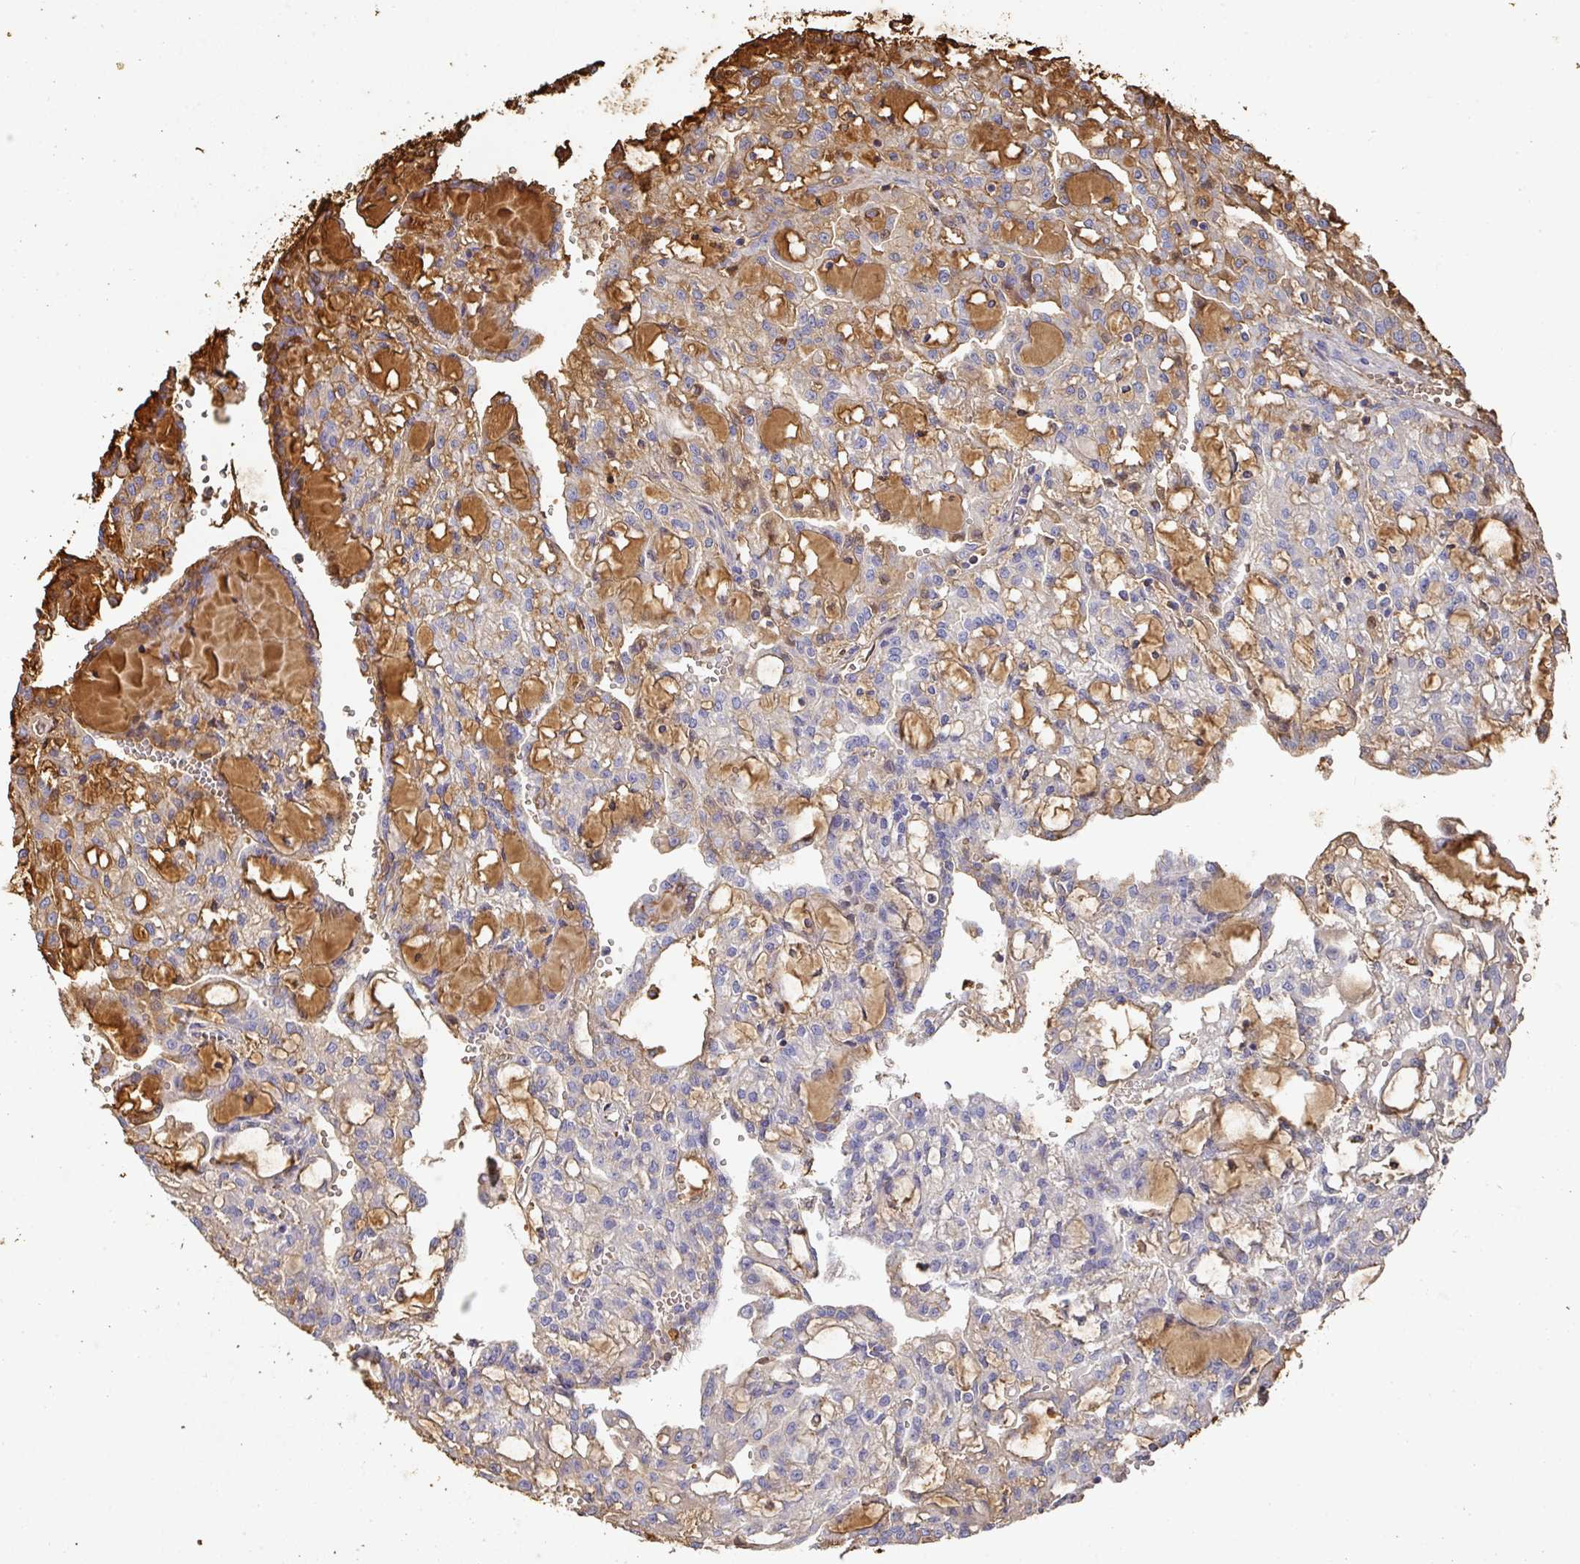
{"staining": {"intensity": "weak", "quantity": "25%-75%", "location": "cytoplasmic/membranous"}, "tissue": "renal cancer", "cell_type": "Tumor cells", "image_type": "cancer", "snomed": [{"axis": "morphology", "description": "Adenocarcinoma, NOS"}, {"axis": "topography", "description": "Kidney"}], "caption": "Human renal adenocarcinoma stained for a protein (brown) exhibits weak cytoplasmic/membranous positive positivity in about 25%-75% of tumor cells.", "gene": "ALB", "patient": {"sex": "male", "age": 63}}